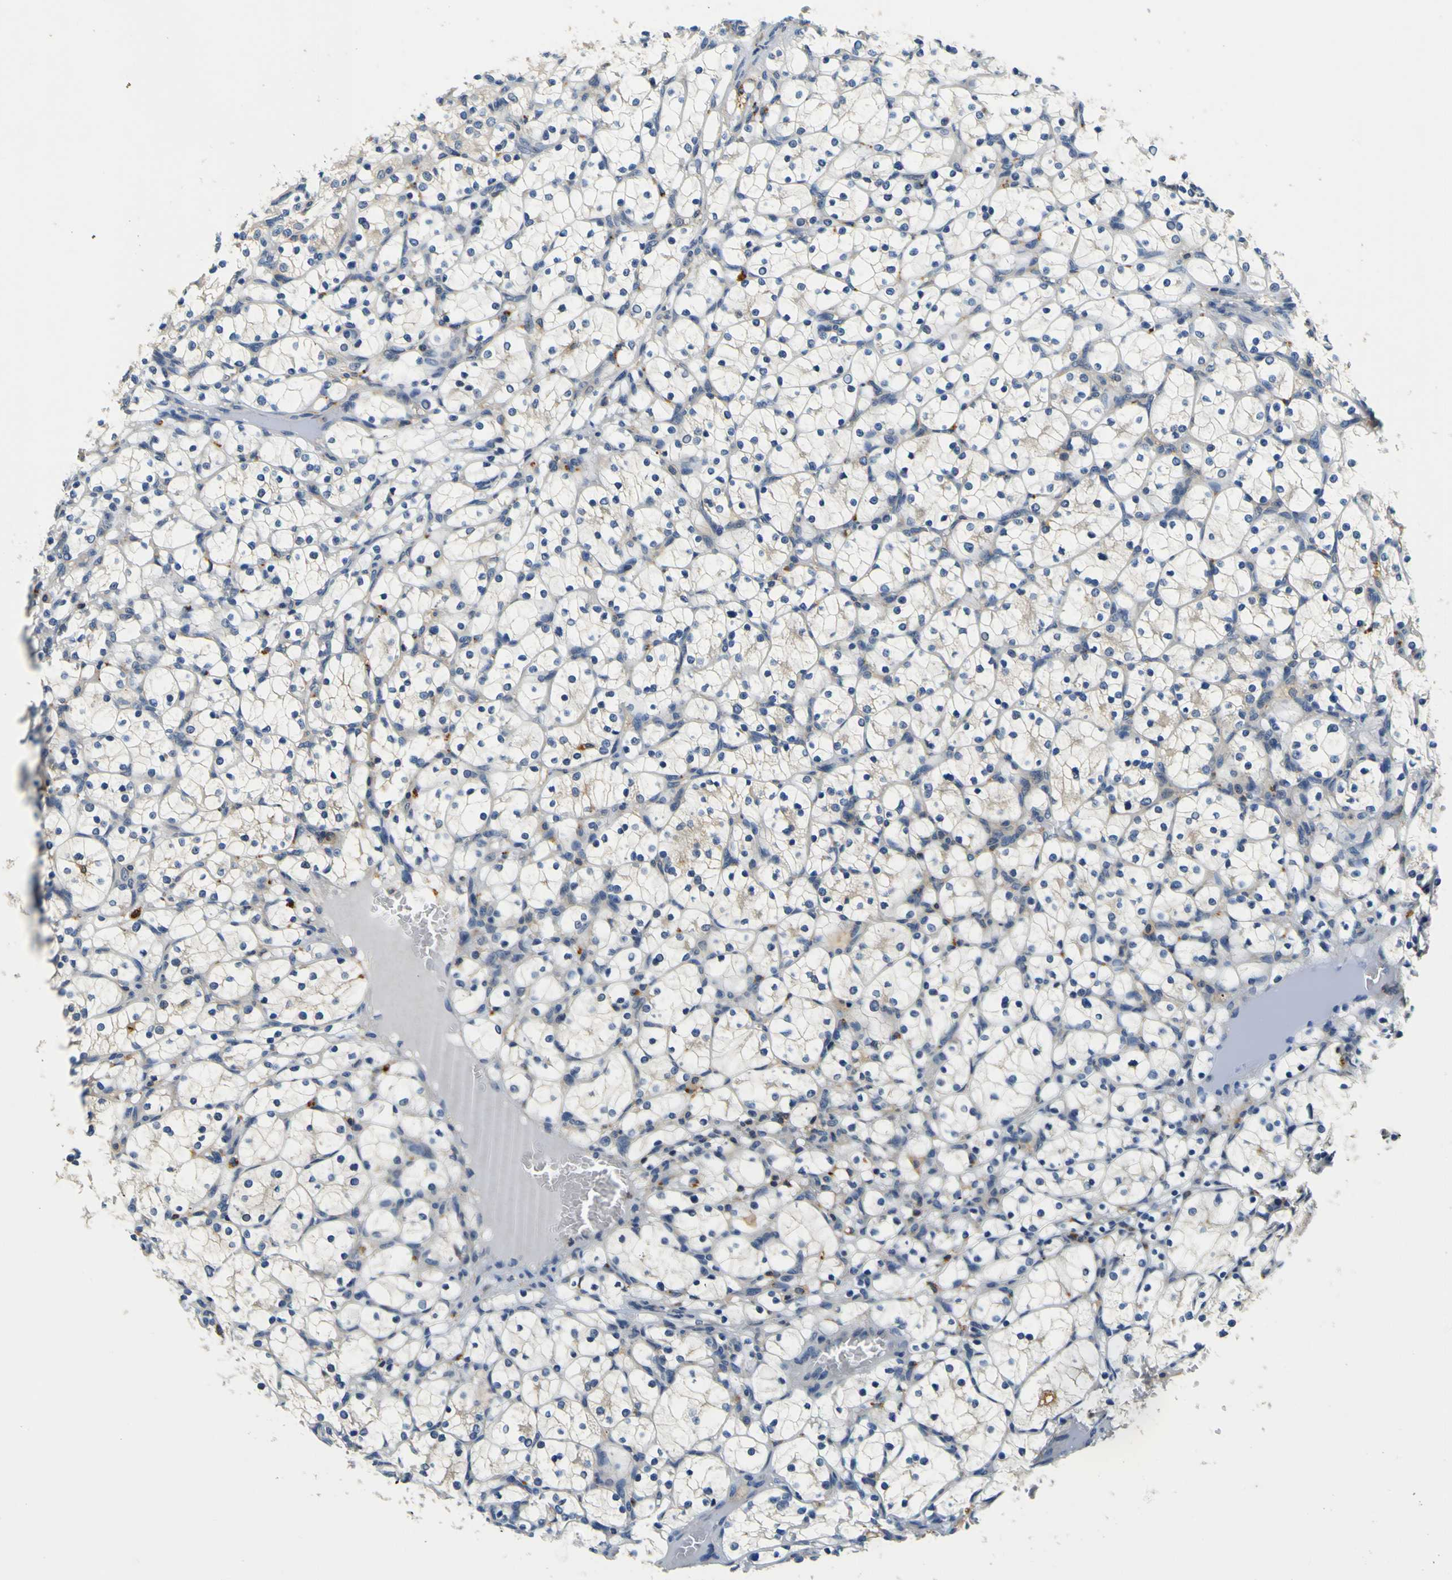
{"staining": {"intensity": "moderate", "quantity": "<25%", "location": "cytoplasmic/membranous"}, "tissue": "renal cancer", "cell_type": "Tumor cells", "image_type": "cancer", "snomed": [{"axis": "morphology", "description": "Adenocarcinoma, NOS"}, {"axis": "topography", "description": "Kidney"}], "caption": "A micrograph showing moderate cytoplasmic/membranous expression in about <25% of tumor cells in renal cancer, as visualized by brown immunohistochemical staining.", "gene": "TNIK", "patient": {"sex": "female", "age": 69}}